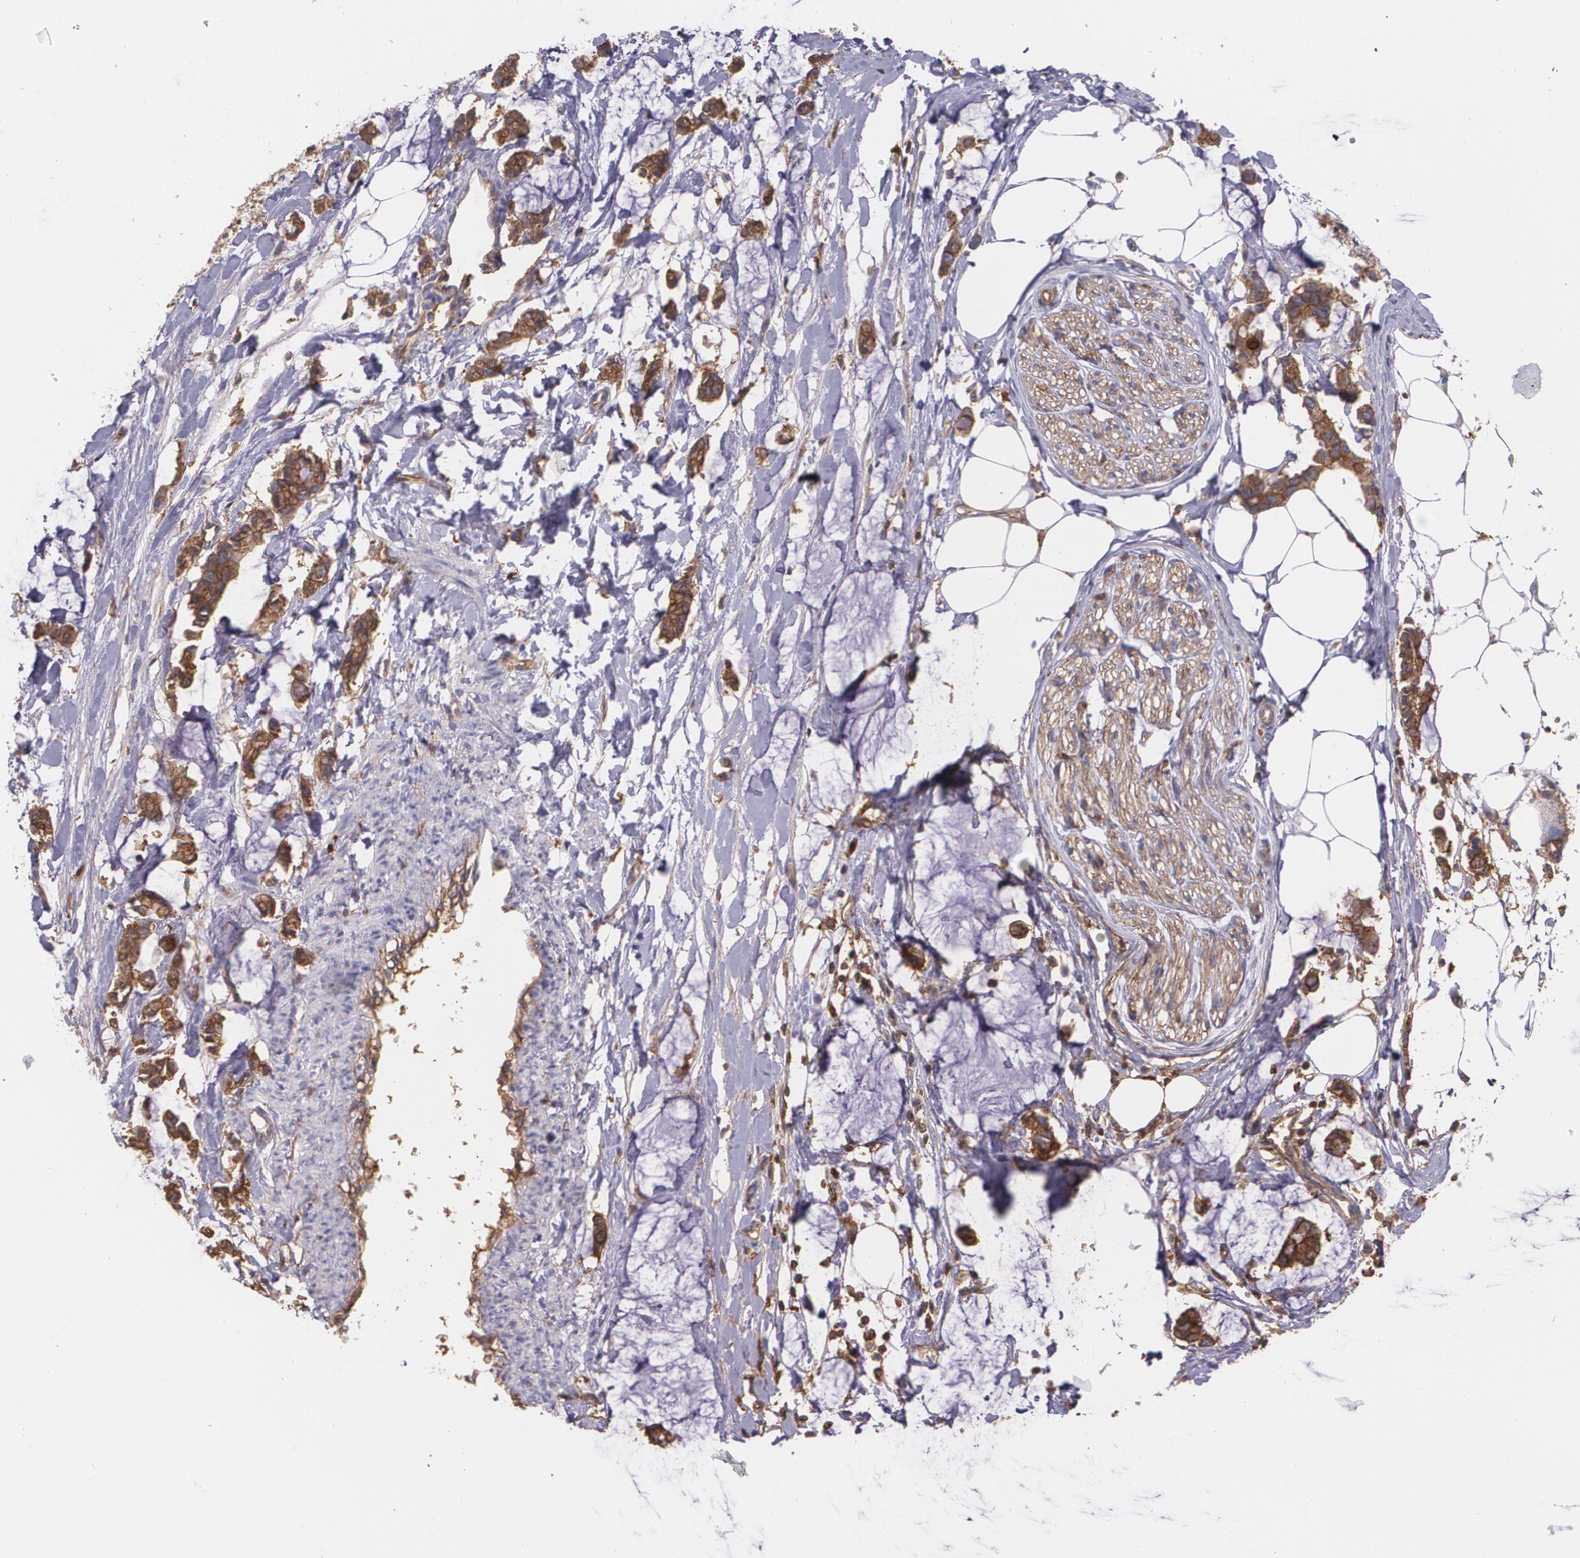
{"staining": {"intensity": "moderate", "quantity": ">75%", "location": "cytoplasmic/membranous"}, "tissue": "colorectal cancer", "cell_type": "Tumor cells", "image_type": "cancer", "snomed": [{"axis": "morphology", "description": "Normal tissue, NOS"}, {"axis": "morphology", "description": "Adenocarcinoma, NOS"}, {"axis": "topography", "description": "Colon"}, {"axis": "topography", "description": "Peripheral nerve tissue"}], "caption": "High-magnification brightfield microscopy of colorectal cancer stained with DAB (3,3'-diaminobenzidine) (brown) and counterstained with hematoxylin (blue). tumor cells exhibit moderate cytoplasmic/membranous staining is present in about>75% of cells.", "gene": "B2M", "patient": {"sex": "male", "age": 14}}